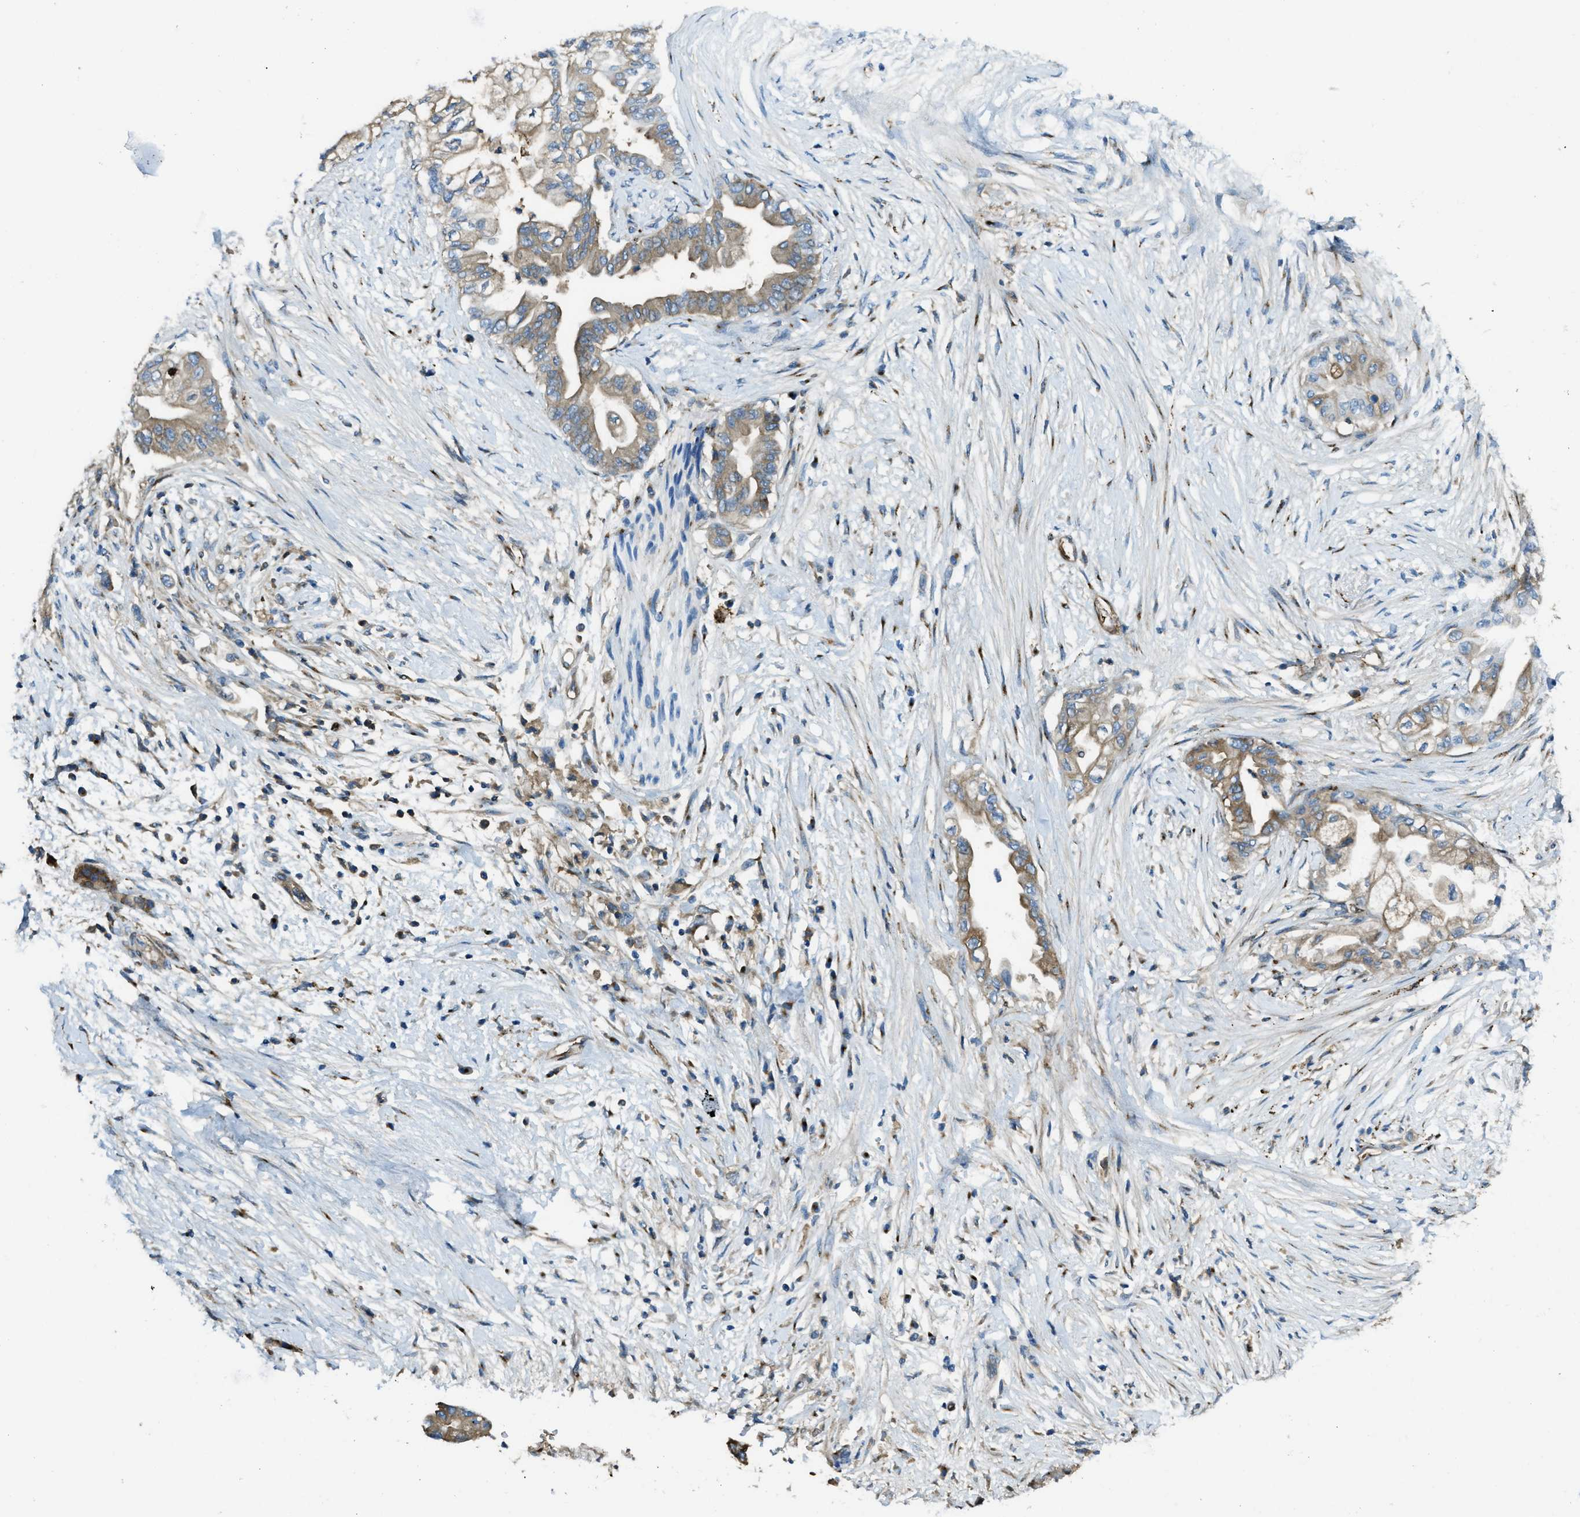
{"staining": {"intensity": "weak", "quantity": ">75%", "location": "cytoplasmic/membranous"}, "tissue": "pancreatic cancer", "cell_type": "Tumor cells", "image_type": "cancer", "snomed": [{"axis": "morphology", "description": "Normal tissue, NOS"}, {"axis": "morphology", "description": "Adenocarcinoma, NOS"}, {"axis": "topography", "description": "Pancreas"}, {"axis": "topography", "description": "Duodenum"}], "caption": "A brown stain labels weak cytoplasmic/membranous expression of a protein in human adenocarcinoma (pancreatic) tumor cells.", "gene": "TRIM59", "patient": {"sex": "female", "age": 60}}